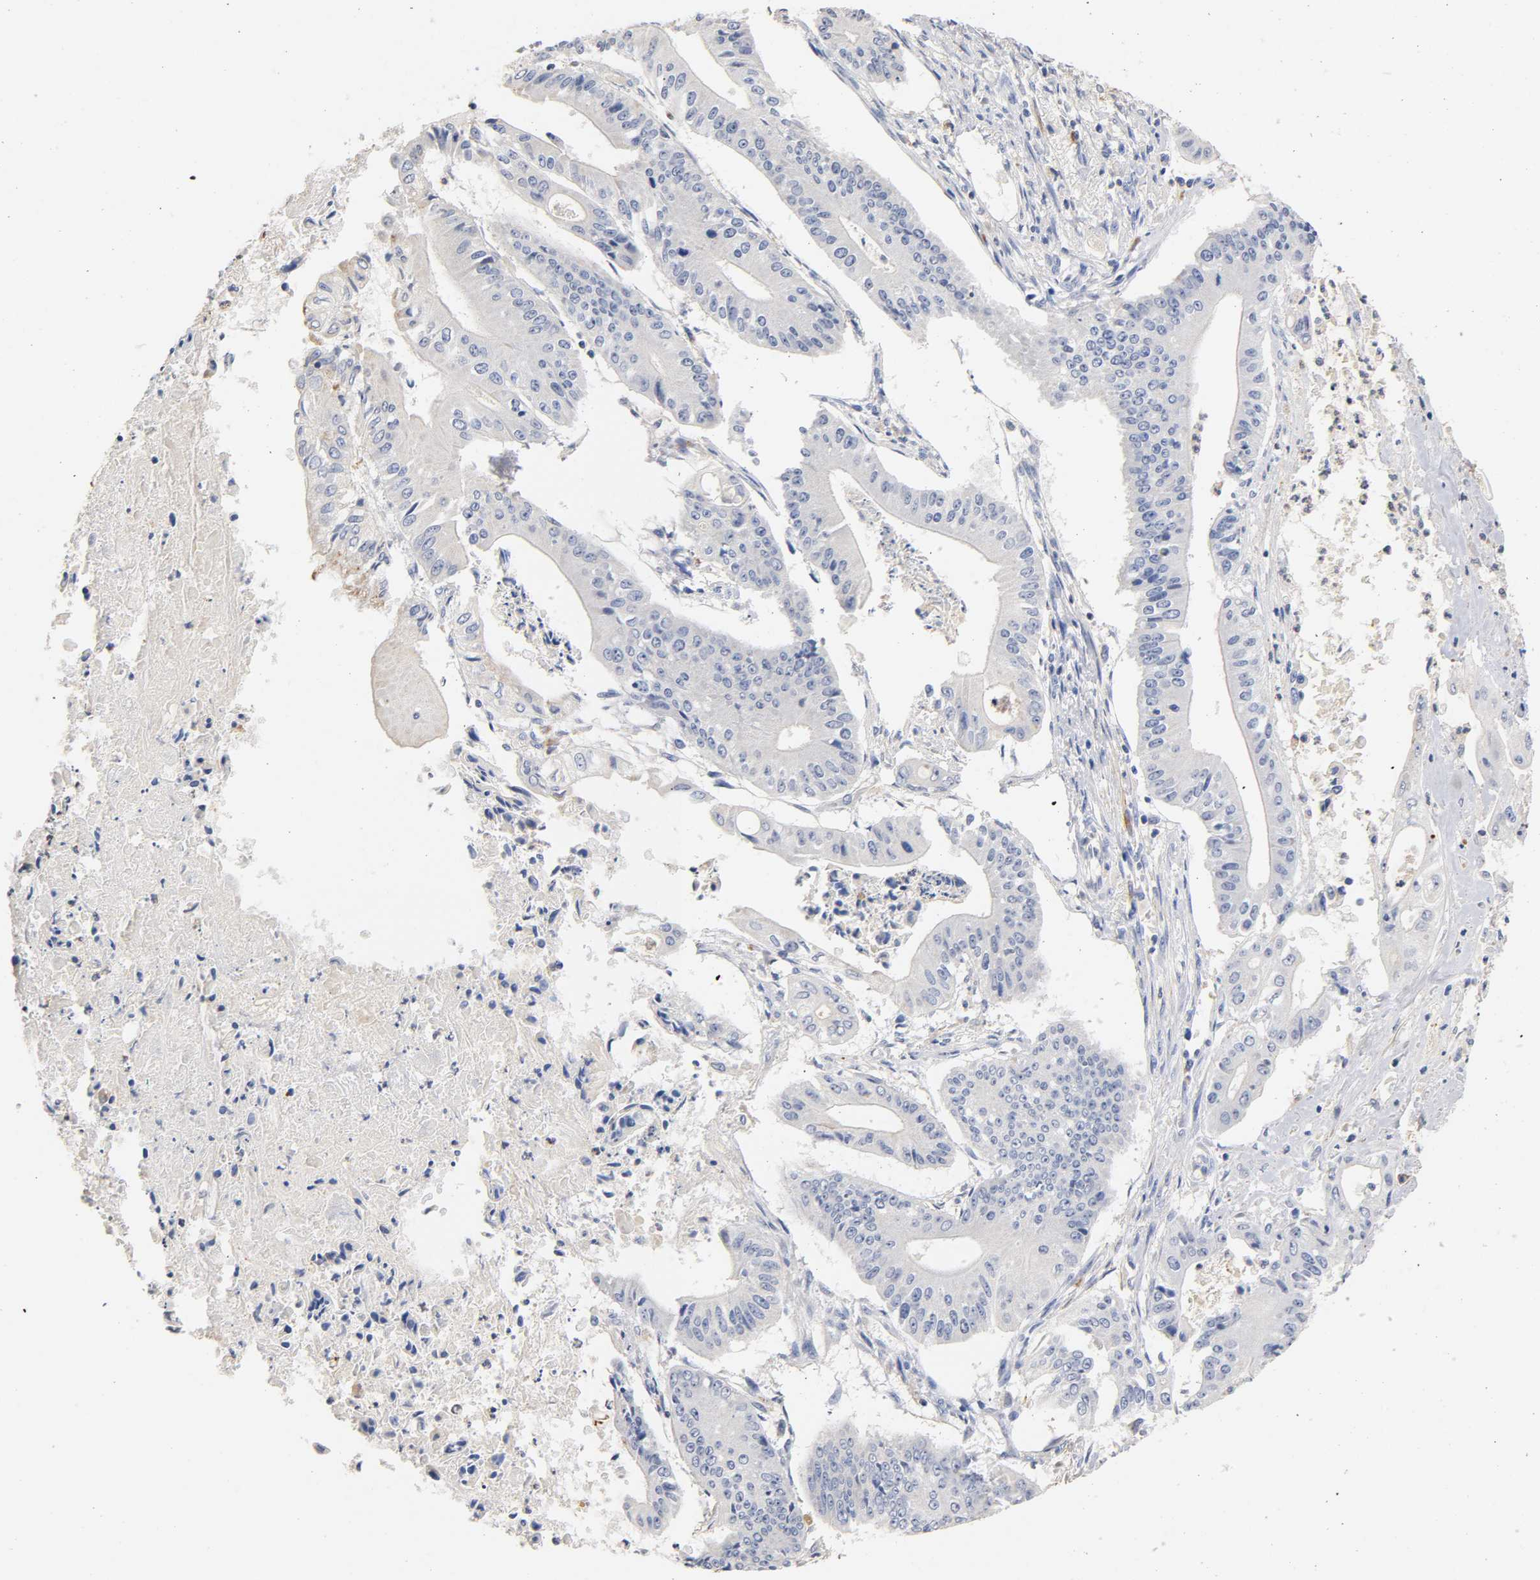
{"staining": {"intensity": "negative", "quantity": "none", "location": "none"}, "tissue": "pancreatic cancer", "cell_type": "Tumor cells", "image_type": "cancer", "snomed": [{"axis": "morphology", "description": "Normal tissue, NOS"}, {"axis": "topography", "description": "Lymph node"}], "caption": "A micrograph of pancreatic cancer stained for a protein reveals no brown staining in tumor cells.", "gene": "SEMA5A", "patient": {"sex": "male", "age": 62}}